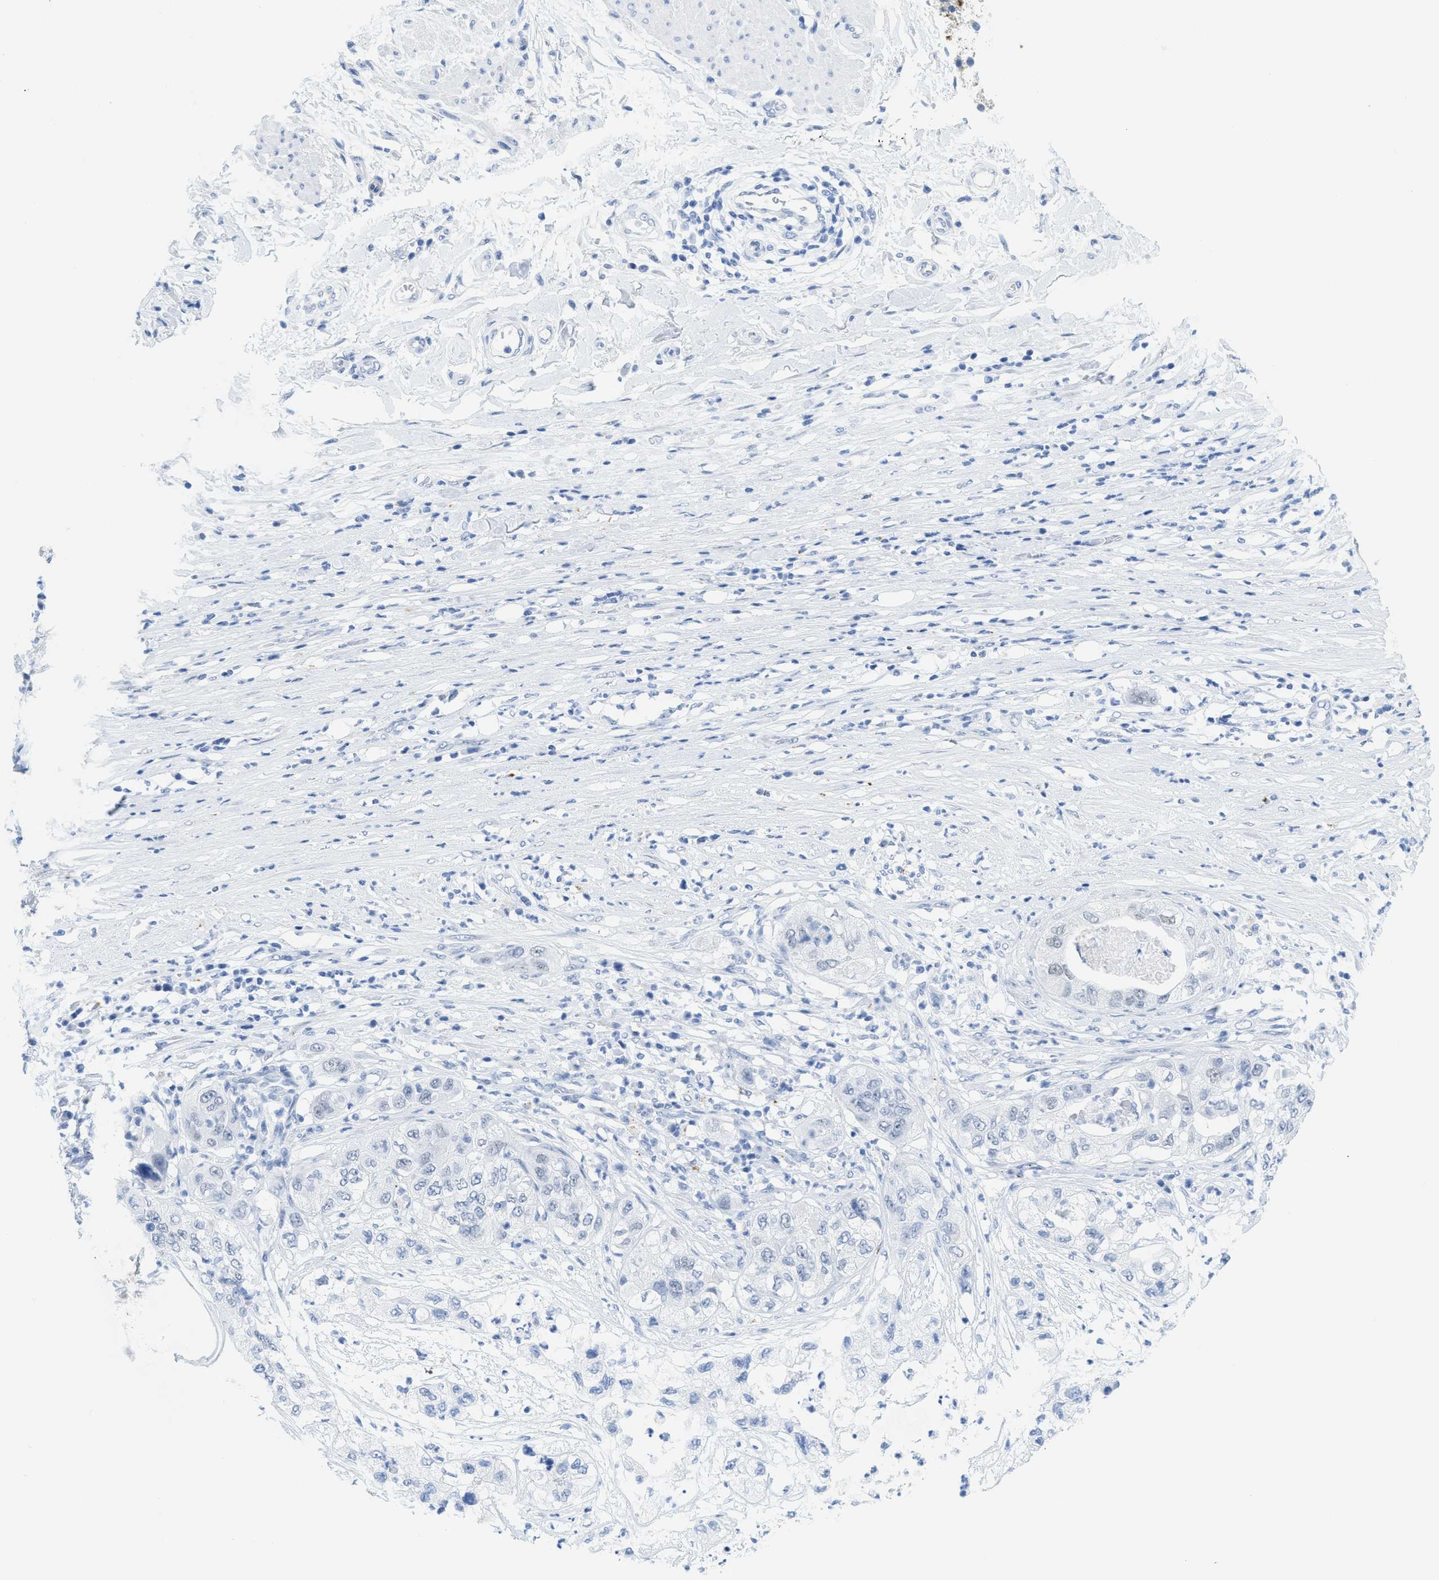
{"staining": {"intensity": "negative", "quantity": "none", "location": "none"}, "tissue": "pancreatic cancer", "cell_type": "Tumor cells", "image_type": "cancer", "snomed": [{"axis": "morphology", "description": "Adenocarcinoma, NOS"}, {"axis": "topography", "description": "Pancreas"}], "caption": "Micrograph shows no significant protein positivity in tumor cells of pancreatic cancer (adenocarcinoma).", "gene": "WDR4", "patient": {"sex": "female", "age": 78}}